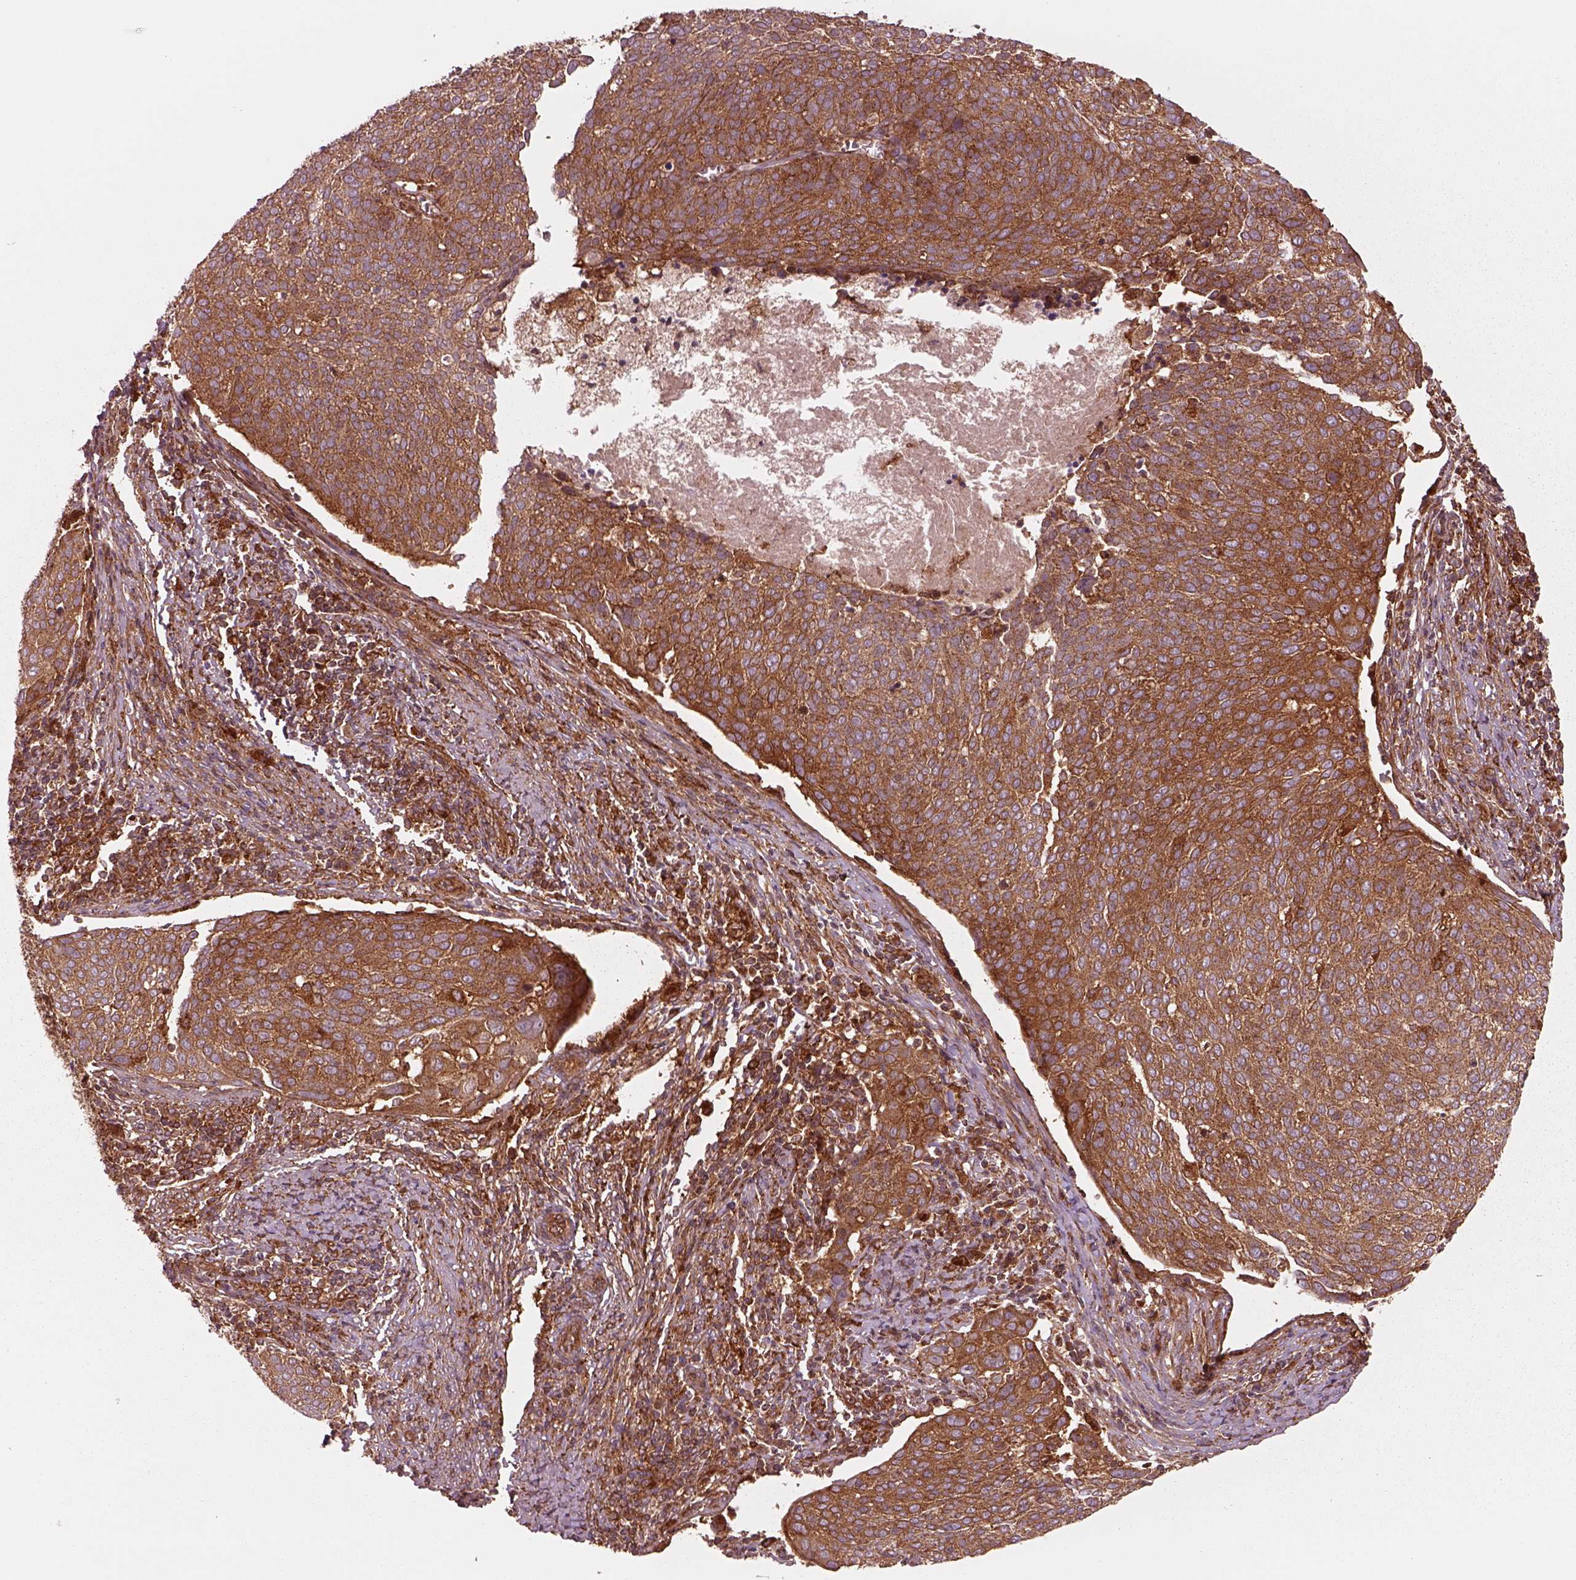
{"staining": {"intensity": "strong", "quantity": "25%-75%", "location": "cytoplasmic/membranous"}, "tissue": "cervical cancer", "cell_type": "Tumor cells", "image_type": "cancer", "snomed": [{"axis": "morphology", "description": "Squamous cell carcinoma, NOS"}, {"axis": "topography", "description": "Cervix"}], "caption": "High-magnification brightfield microscopy of squamous cell carcinoma (cervical) stained with DAB (brown) and counterstained with hematoxylin (blue). tumor cells exhibit strong cytoplasmic/membranous expression is present in about25%-75% of cells.", "gene": "WASHC2A", "patient": {"sex": "female", "age": 39}}